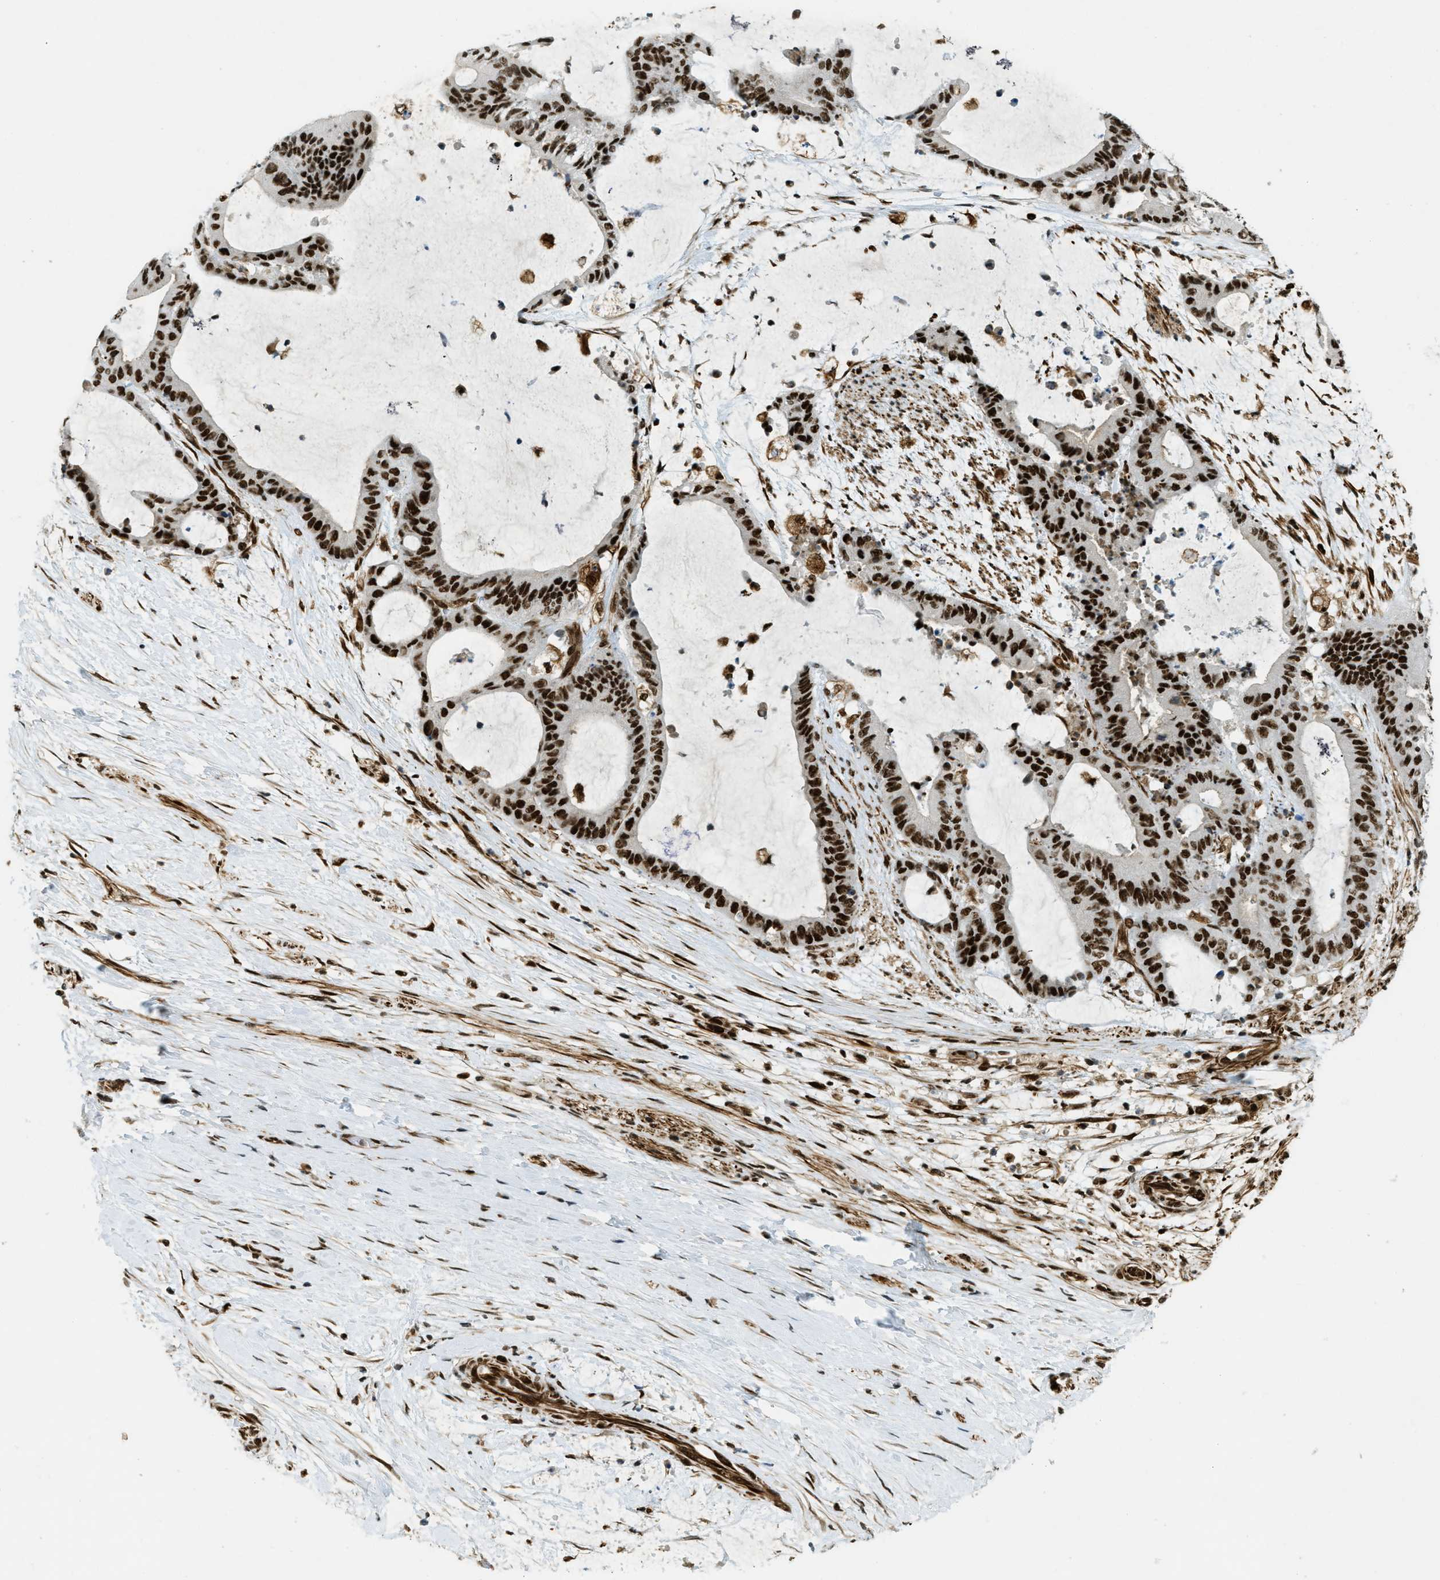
{"staining": {"intensity": "strong", "quantity": ">75%", "location": "nuclear"}, "tissue": "liver cancer", "cell_type": "Tumor cells", "image_type": "cancer", "snomed": [{"axis": "morphology", "description": "Cholangiocarcinoma"}, {"axis": "topography", "description": "Liver"}], "caption": "Liver cholangiocarcinoma stained with a brown dye exhibits strong nuclear positive expression in approximately >75% of tumor cells.", "gene": "ZFR", "patient": {"sex": "female", "age": 73}}